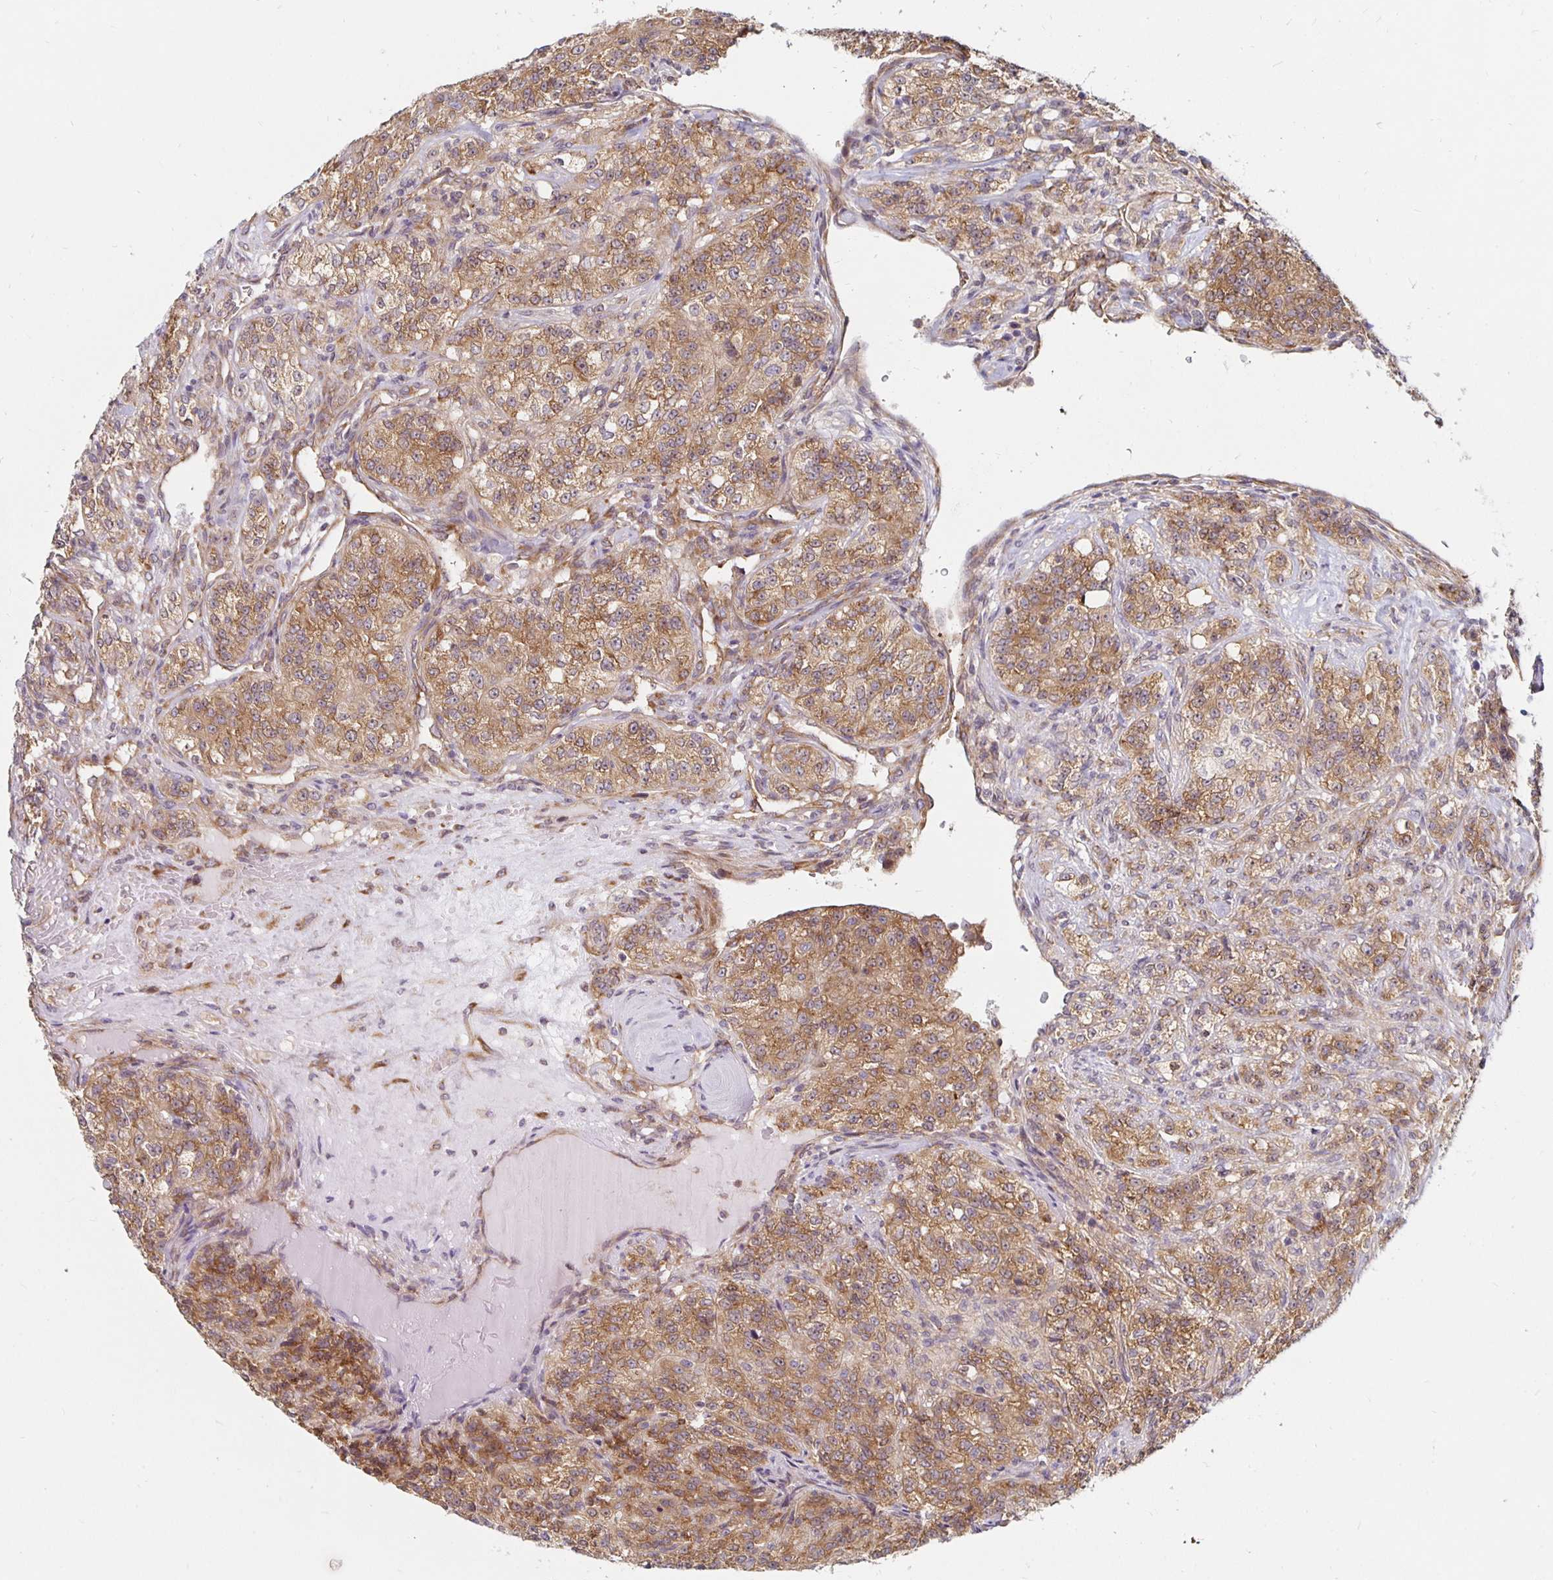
{"staining": {"intensity": "moderate", "quantity": ">75%", "location": "cytoplasmic/membranous"}, "tissue": "renal cancer", "cell_type": "Tumor cells", "image_type": "cancer", "snomed": [{"axis": "morphology", "description": "Adenocarcinoma, NOS"}, {"axis": "topography", "description": "Kidney"}], "caption": "DAB (3,3'-diaminobenzidine) immunohistochemical staining of human renal adenocarcinoma shows moderate cytoplasmic/membranous protein expression in approximately >75% of tumor cells. (DAB IHC with brightfield microscopy, high magnification).", "gene": "PDAP1", "patient": {"sex": "female", "age": 63}}